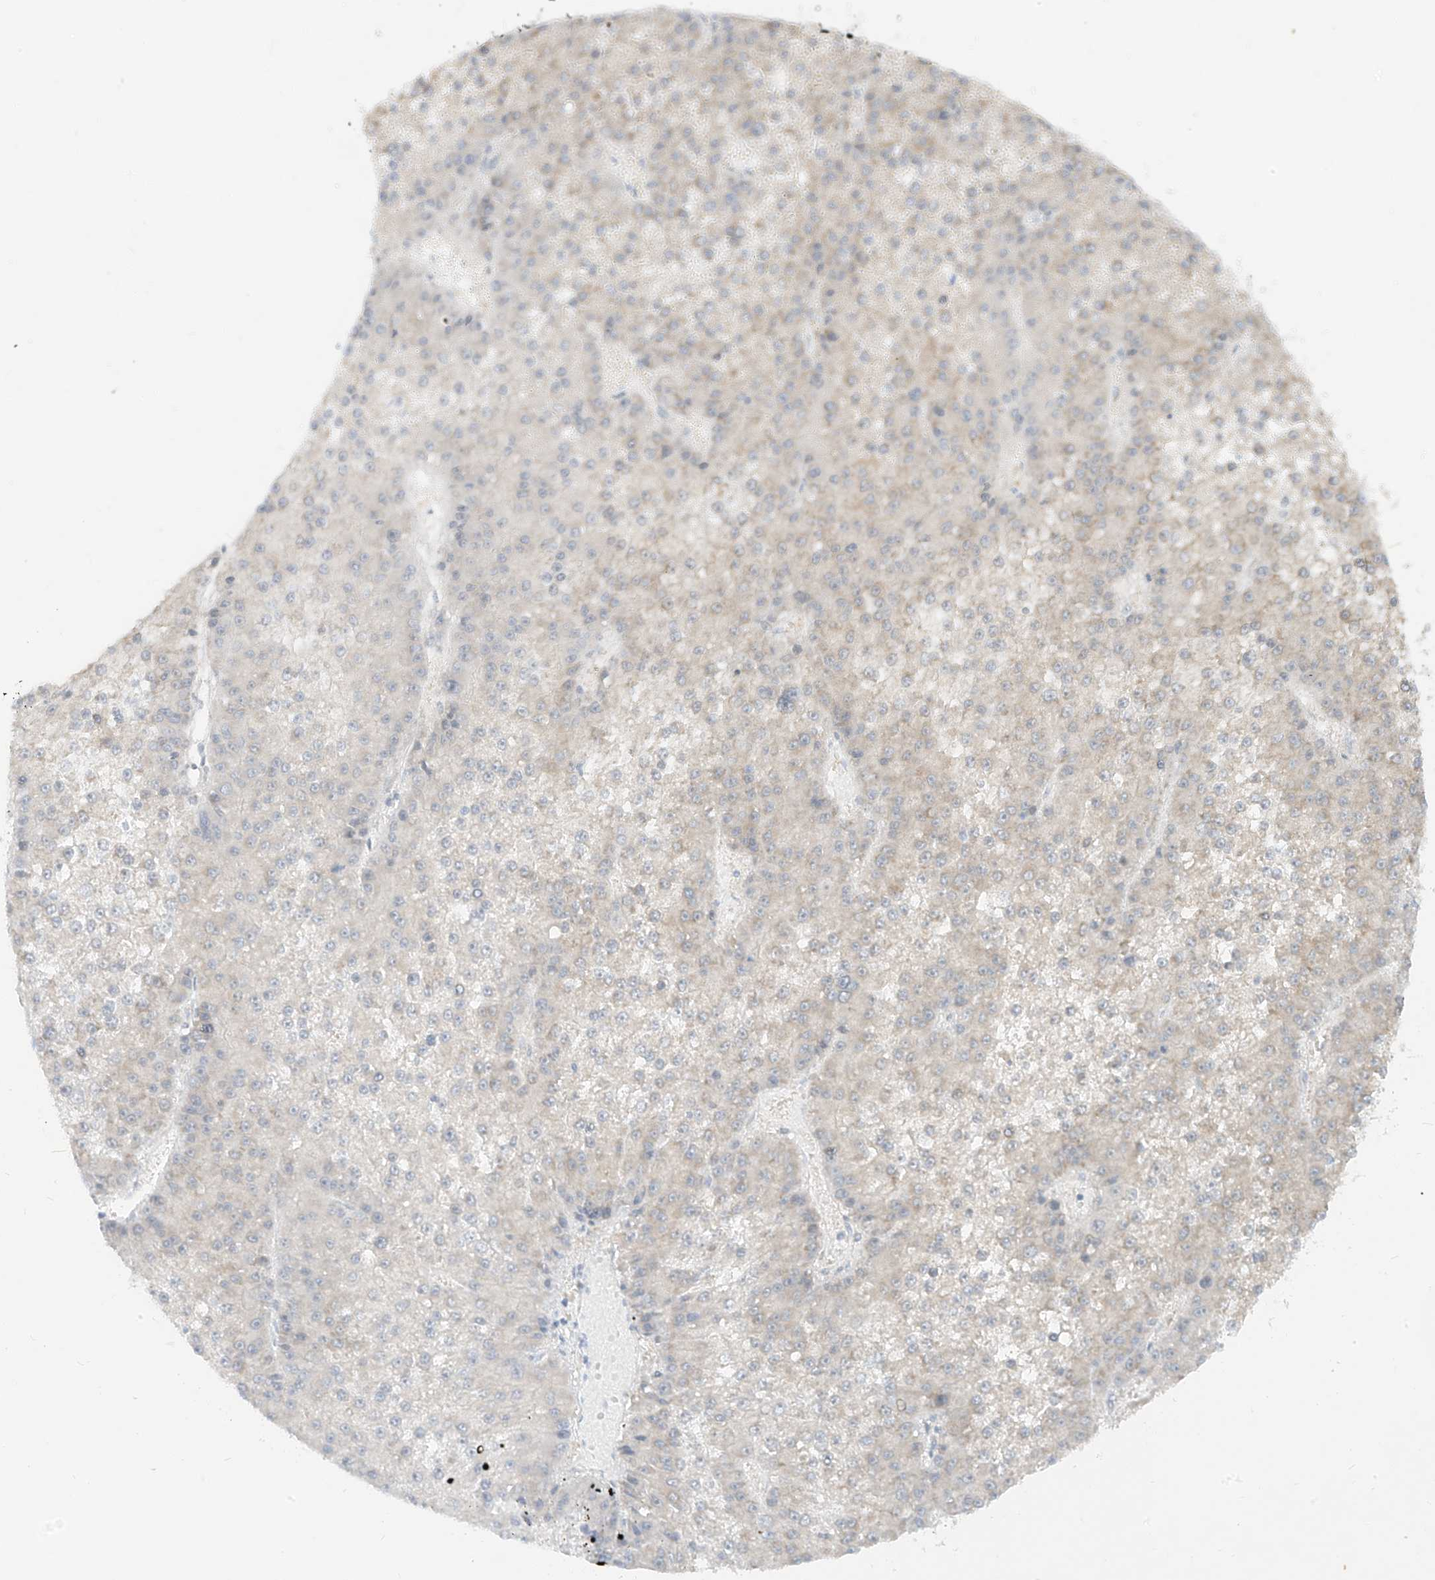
{"staining": {"intensity": "negative", "quantity": "none", "location": "none"}, "tissue": "liver cancer", "cell_type": "Tumor cells", "image_type": "cancer", "snomed": [{"axis": "morphology", "description": "Carcinoma, Hepatocellular, NOS"}, {"axis": "topography", "description": "Liver"}], "caption": "Immunohistochemical staining of hepatocellular carcinoma (liver) exhibits no significant expression in tumor cells. (Stains: DAB IHC with hematoxylin counter stain, Microscopy: brightfield microscopy at high magnification).", "gene": "C2orf42", "patient": {"sex": "female", "age": 73}}